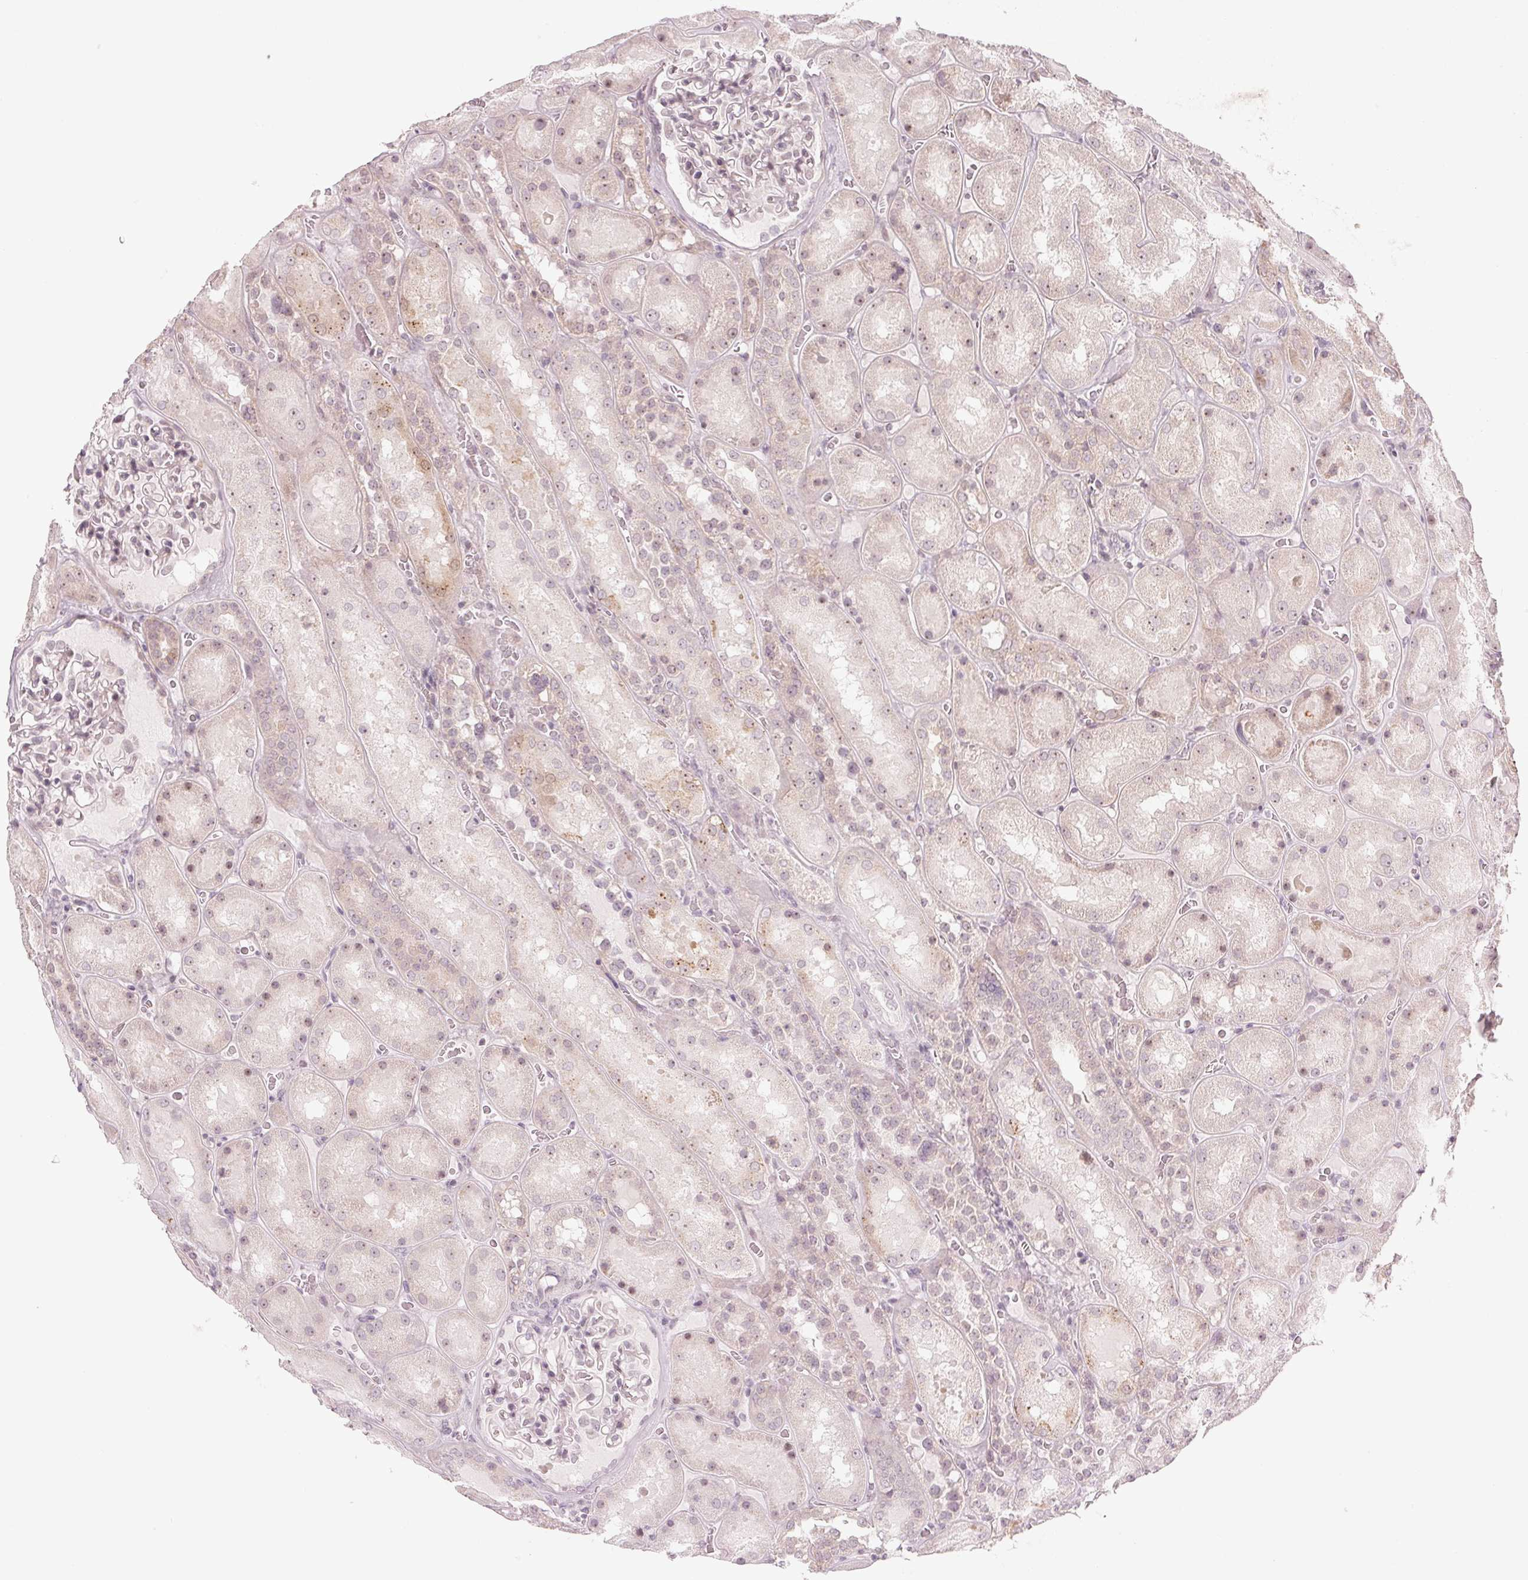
{"staining": {"intensity": "negative", "quantity": "none", "location": "none"}, "tissue": "kidney", "cell_type": "Cells in glomeruli", "image_type": "normal", "snomed": [{"axis": "morphology", "description": "Normal tissue, NOS"}, {"axis": "topography", "description": "Kidney"}], "caption": "An image of human kidney is negative for staining in cells in glomeruli. (DAB immunohistochemistry (IHC), high magnification).", "gene": "TMED6", "patient": {"sex": "male", "age": 73}}